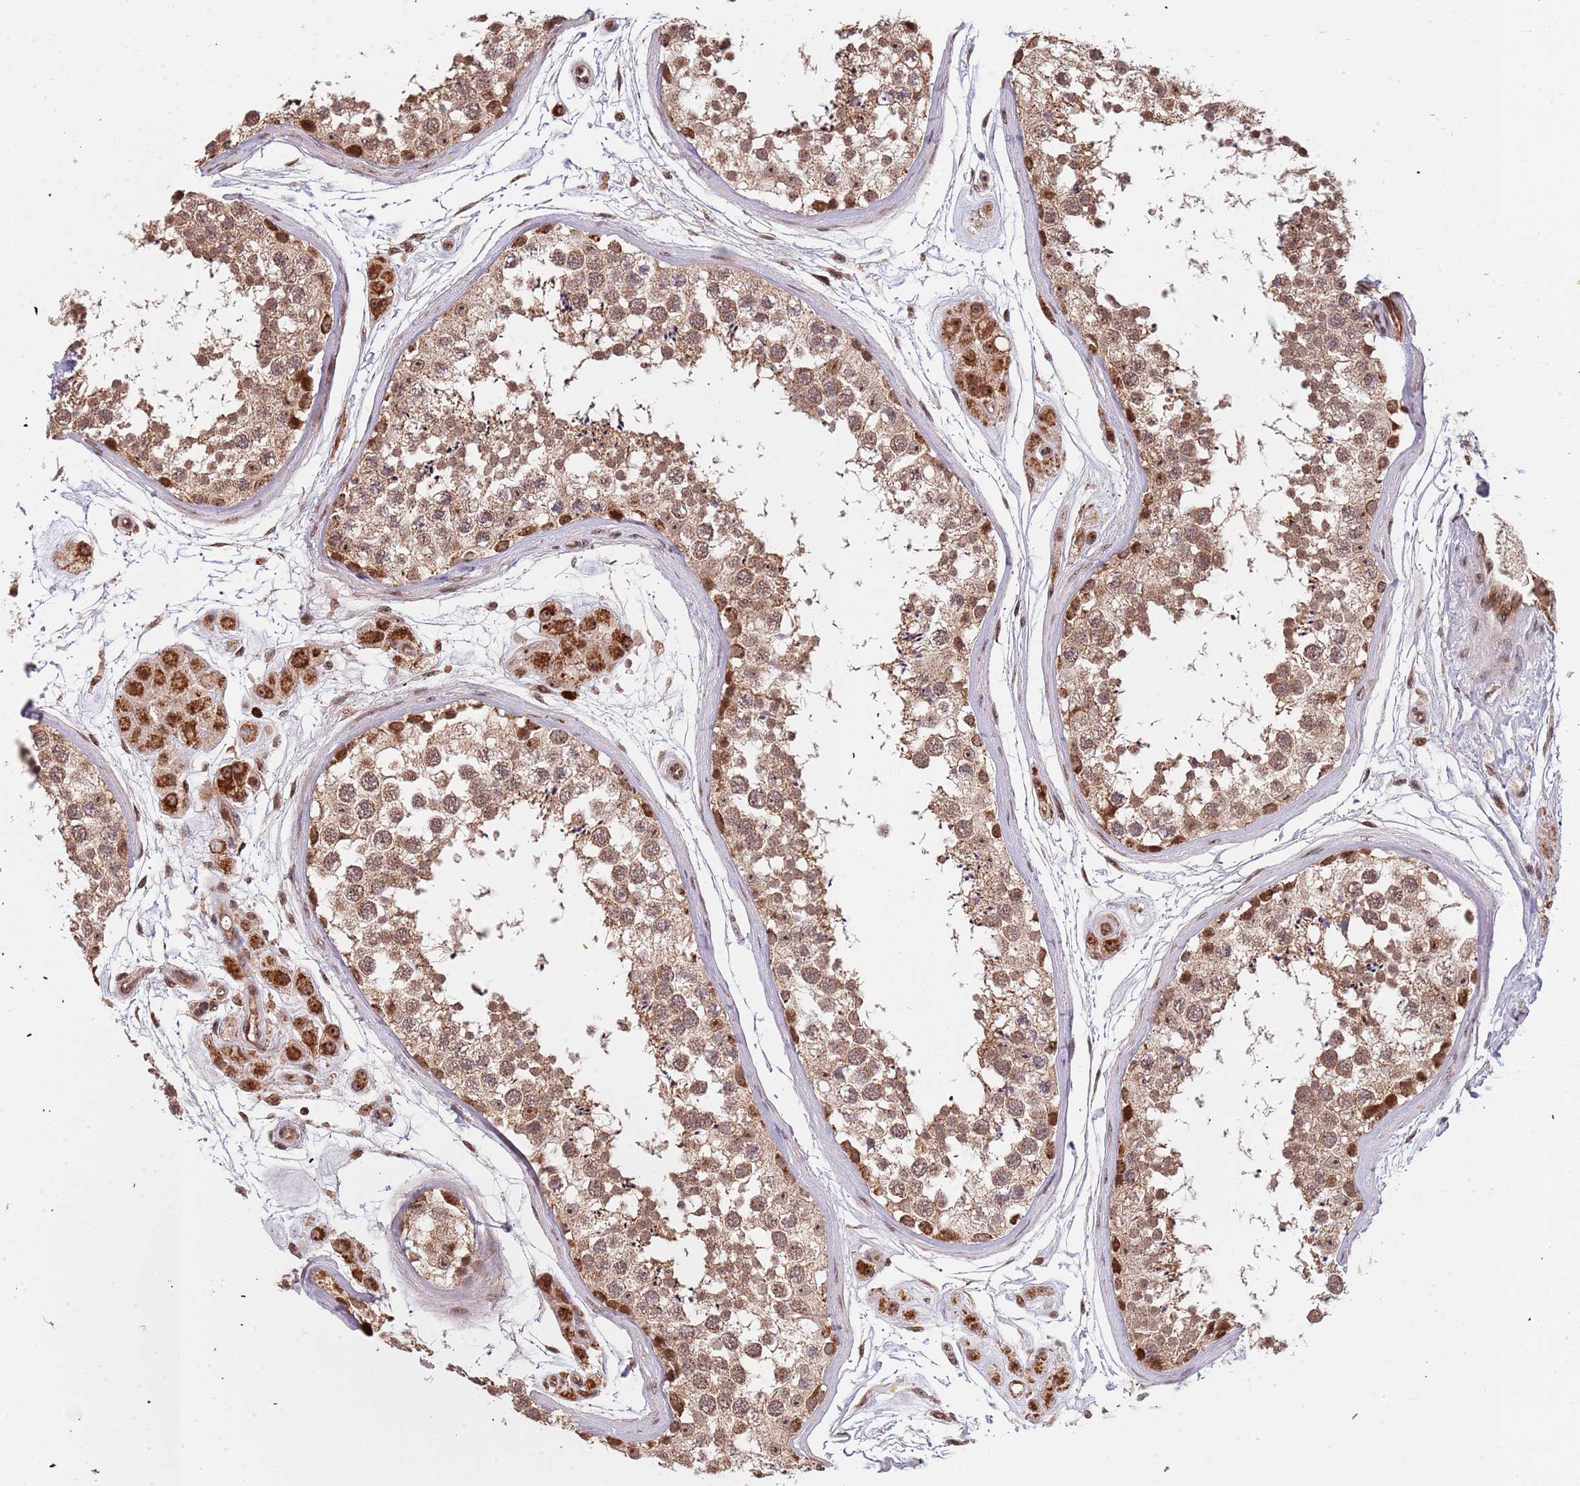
{"staining": {"intensity": "moderate", "quantity": ">75%", "location": "cytoplasmic/membranous"}, "tissue": "testis", "cell_type": "Cells in seminiferous ducts", "image_type": "normal", "snomed": [{"axis": "morphology", "description": "Normal tissue, NOS"}, {"axis": "topography", "description": "Testis"}], "caption": "A brown stain highlights moderate cytoplasmic/membranous positivity of a protein in cells in seminiferous ducts of unremarkable human testis. (Stains: DAB (3,3'-diaminobenzidine) in brown, nuclei in blue, Microscopy: brightfield microscopy at high magnification).", "gene": "DCHS1", "patient": {"sex": "male", "age": 56}}